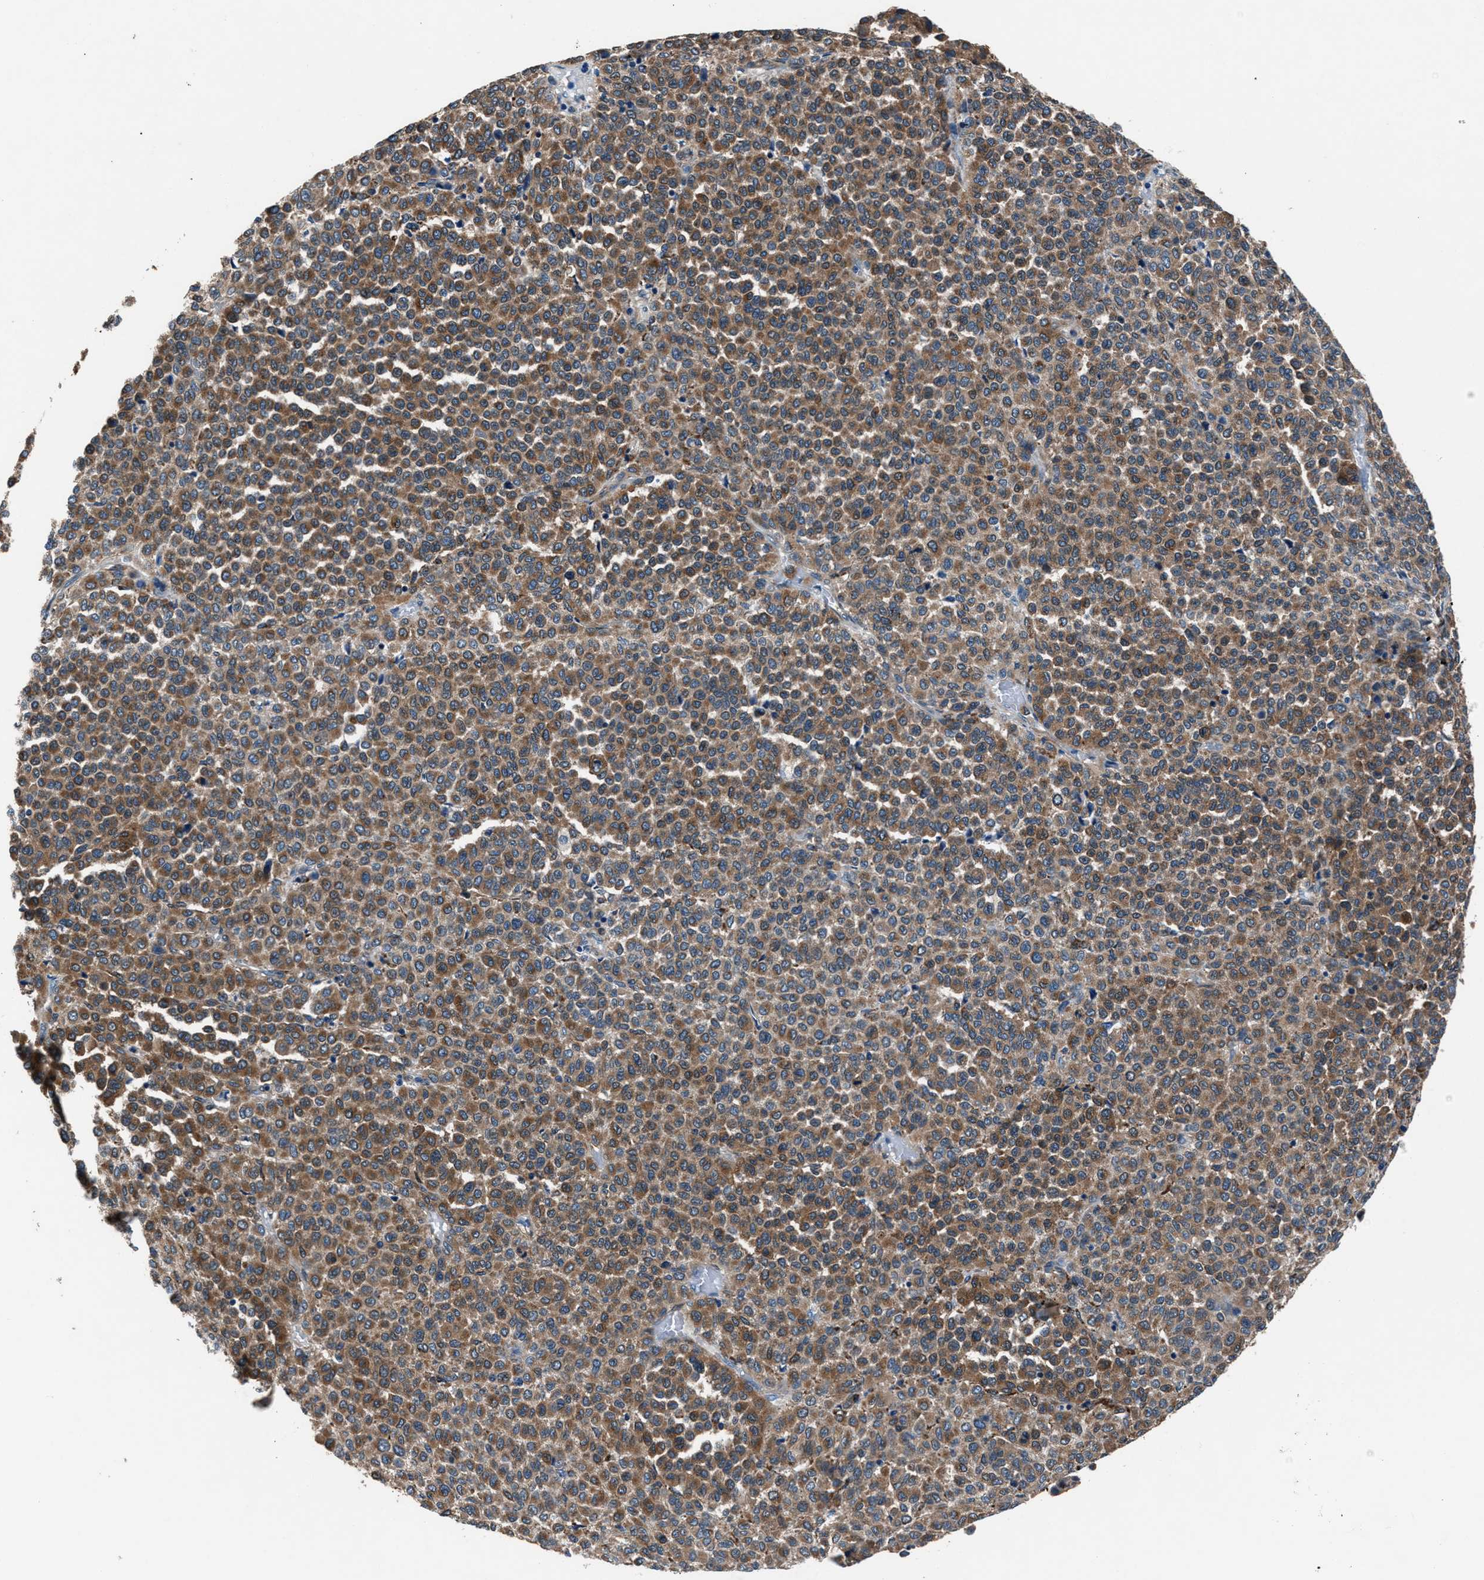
{"staining": {"intensity": "moderate", "quantity": ">75%", "location": "cytoplasmic/membranous"}, "tissue": "melanoma", "cell_type": "Tumor cells", "image_type": "cancer", "snomed": [{"axis": "morphology", "description": "Malignant melanoma, Metastatic site"}, {"axis": "topography", "description": "Pancreas"}], "caption": "Protein expression analysis of melanoma exhibits moderate cytoplasmic/membranous staining in approximately >75% of tumor cells.", "gene": "PRTFDC1", "patient": {"sex": "female", "age": 30}}